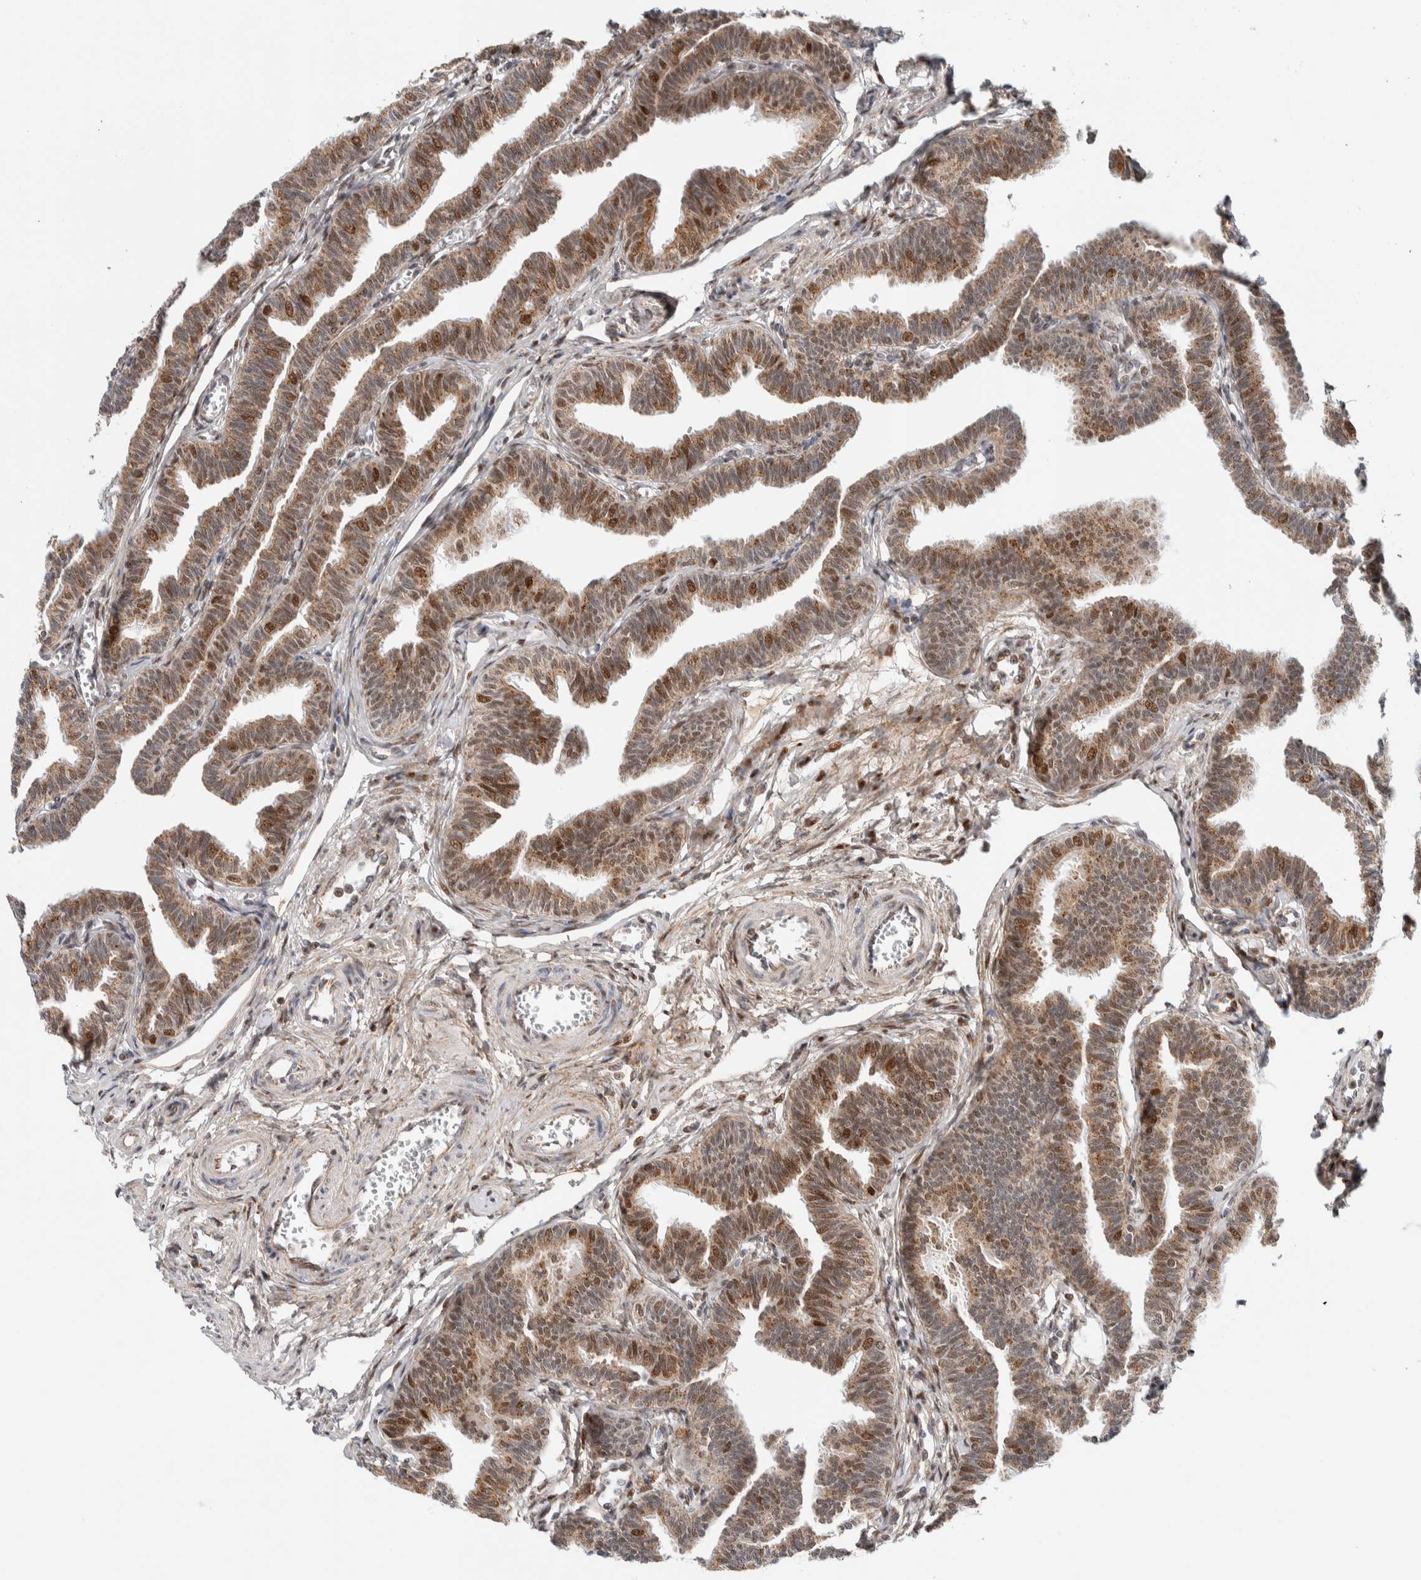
{"staining": {"intensity": "strong", "quantity": "25%-75%", "location": "cytoplasmic/membranous,nuclear"}, "tissue": "fallopian tube", "cell_type": "Glandular cells", "image_type": "normal", "snomed": [{"axis": "morphology", "description": "Normal tissue, NOS"}, {"axis": "topography", "description": "Fallopian tube"}, {"axis": "topography", "description": "Ovary"}], "caption": "This is an image of IHC staining of unremarkable fallopian tube, which shows strong positivity in the cytoplasmic/membranous,nuclear of glandular cells.", "gene": "TSPAN32", "patient": {"sex": "female", "age": 23}}